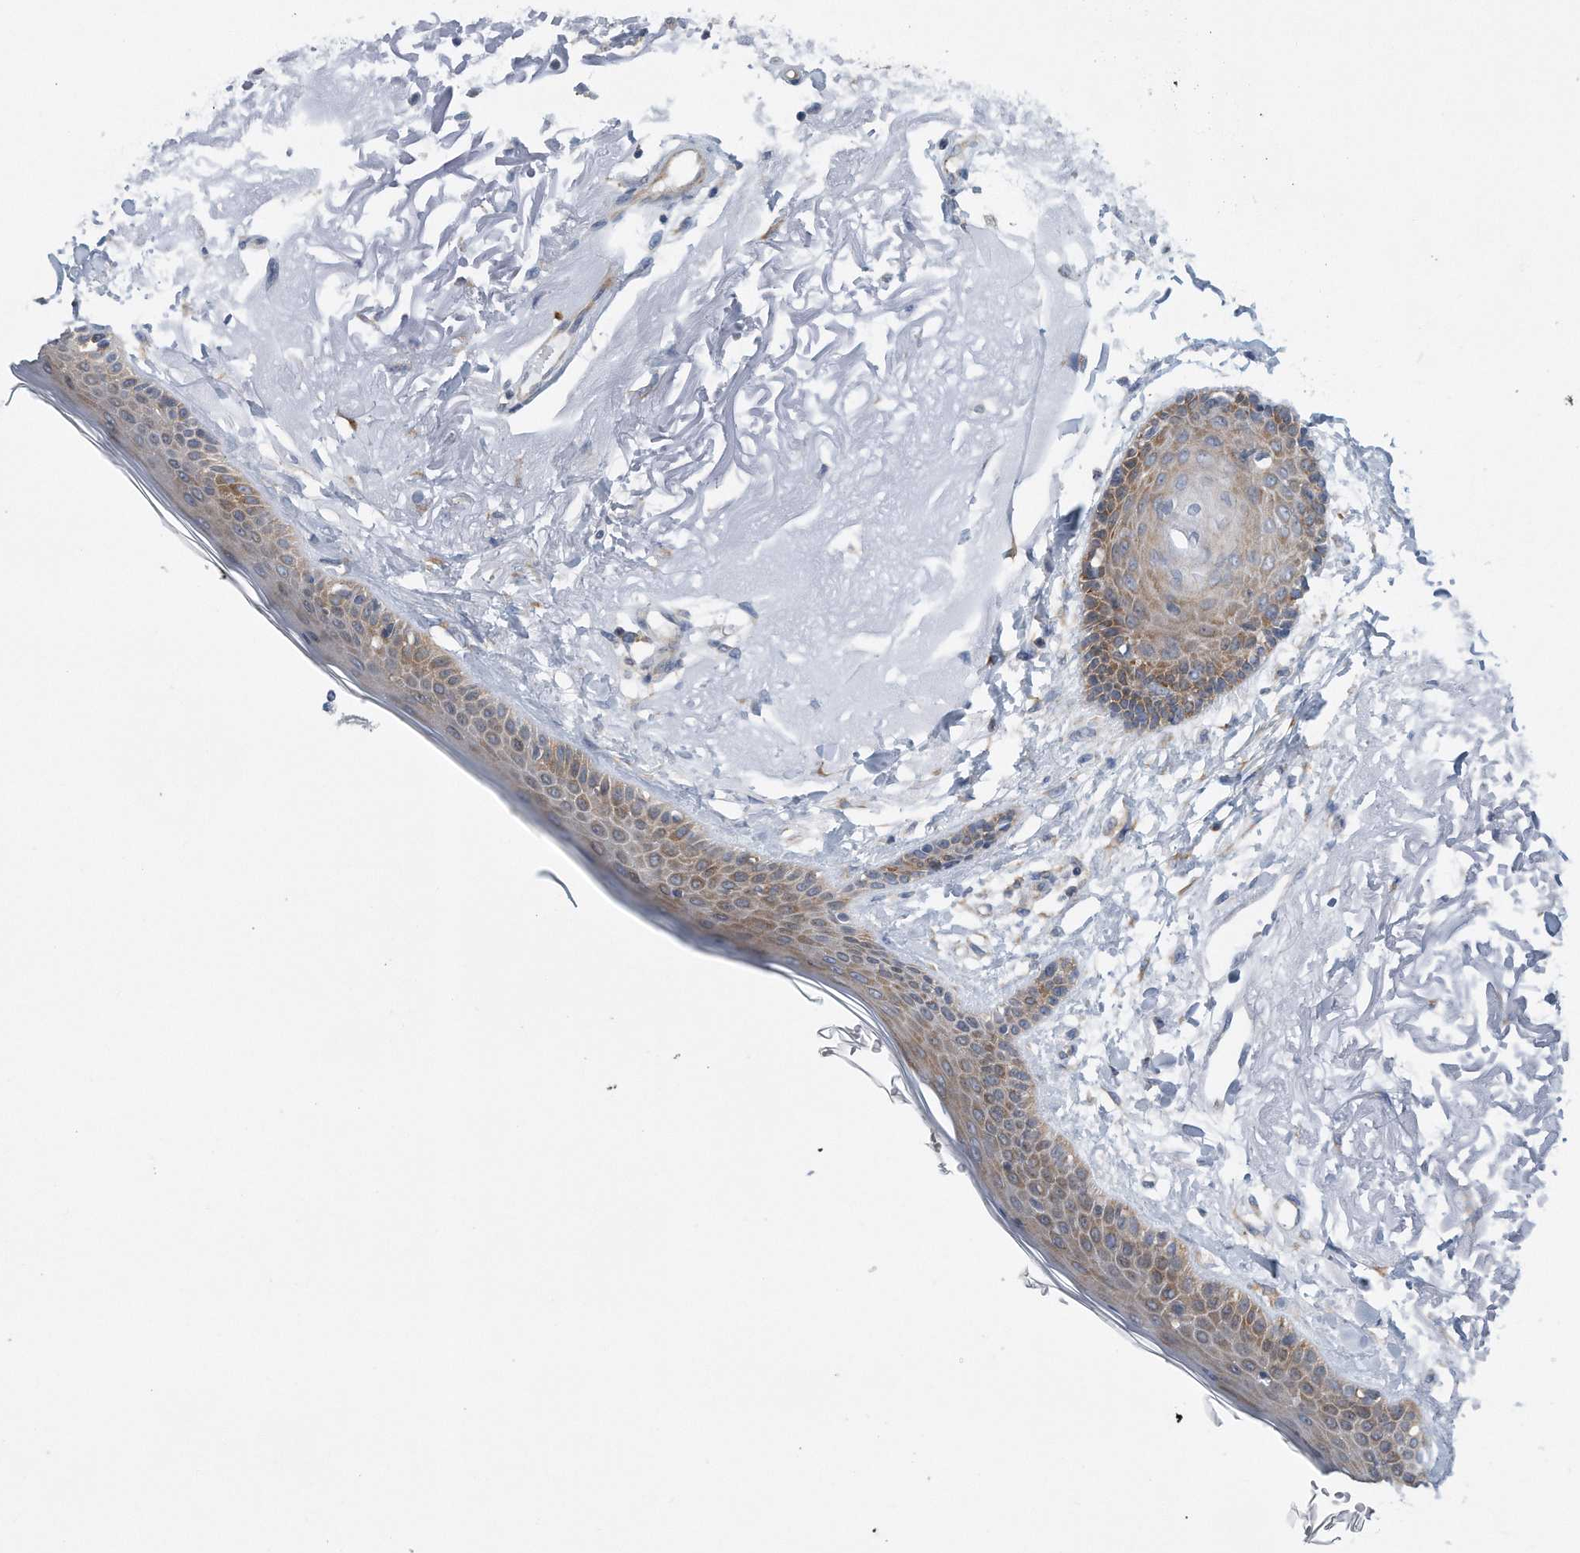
{"staining": {"intensity": "negative", "quantity": "none", "location": "none"}, "tissue": "skin", "cell_type": "Fibroblasts", "image_type": "normal", "snomed": [{"axis": "morphology", "description": "Normal tissue, NOS"}, {"axis": "topography", "description": "Skin"}, {"axis": "topography", "description": "Skeletal muscle"}], "caption": "High magnification brightfield microscopy of benign skin stained with DAB (brown) and counterstained with hematoxylin (blue): fibroblasts show no significant staining. Nuclei are stained in blue.", "gene": "RPL26L1", "patient": {"sex": "male", "age": 83}}